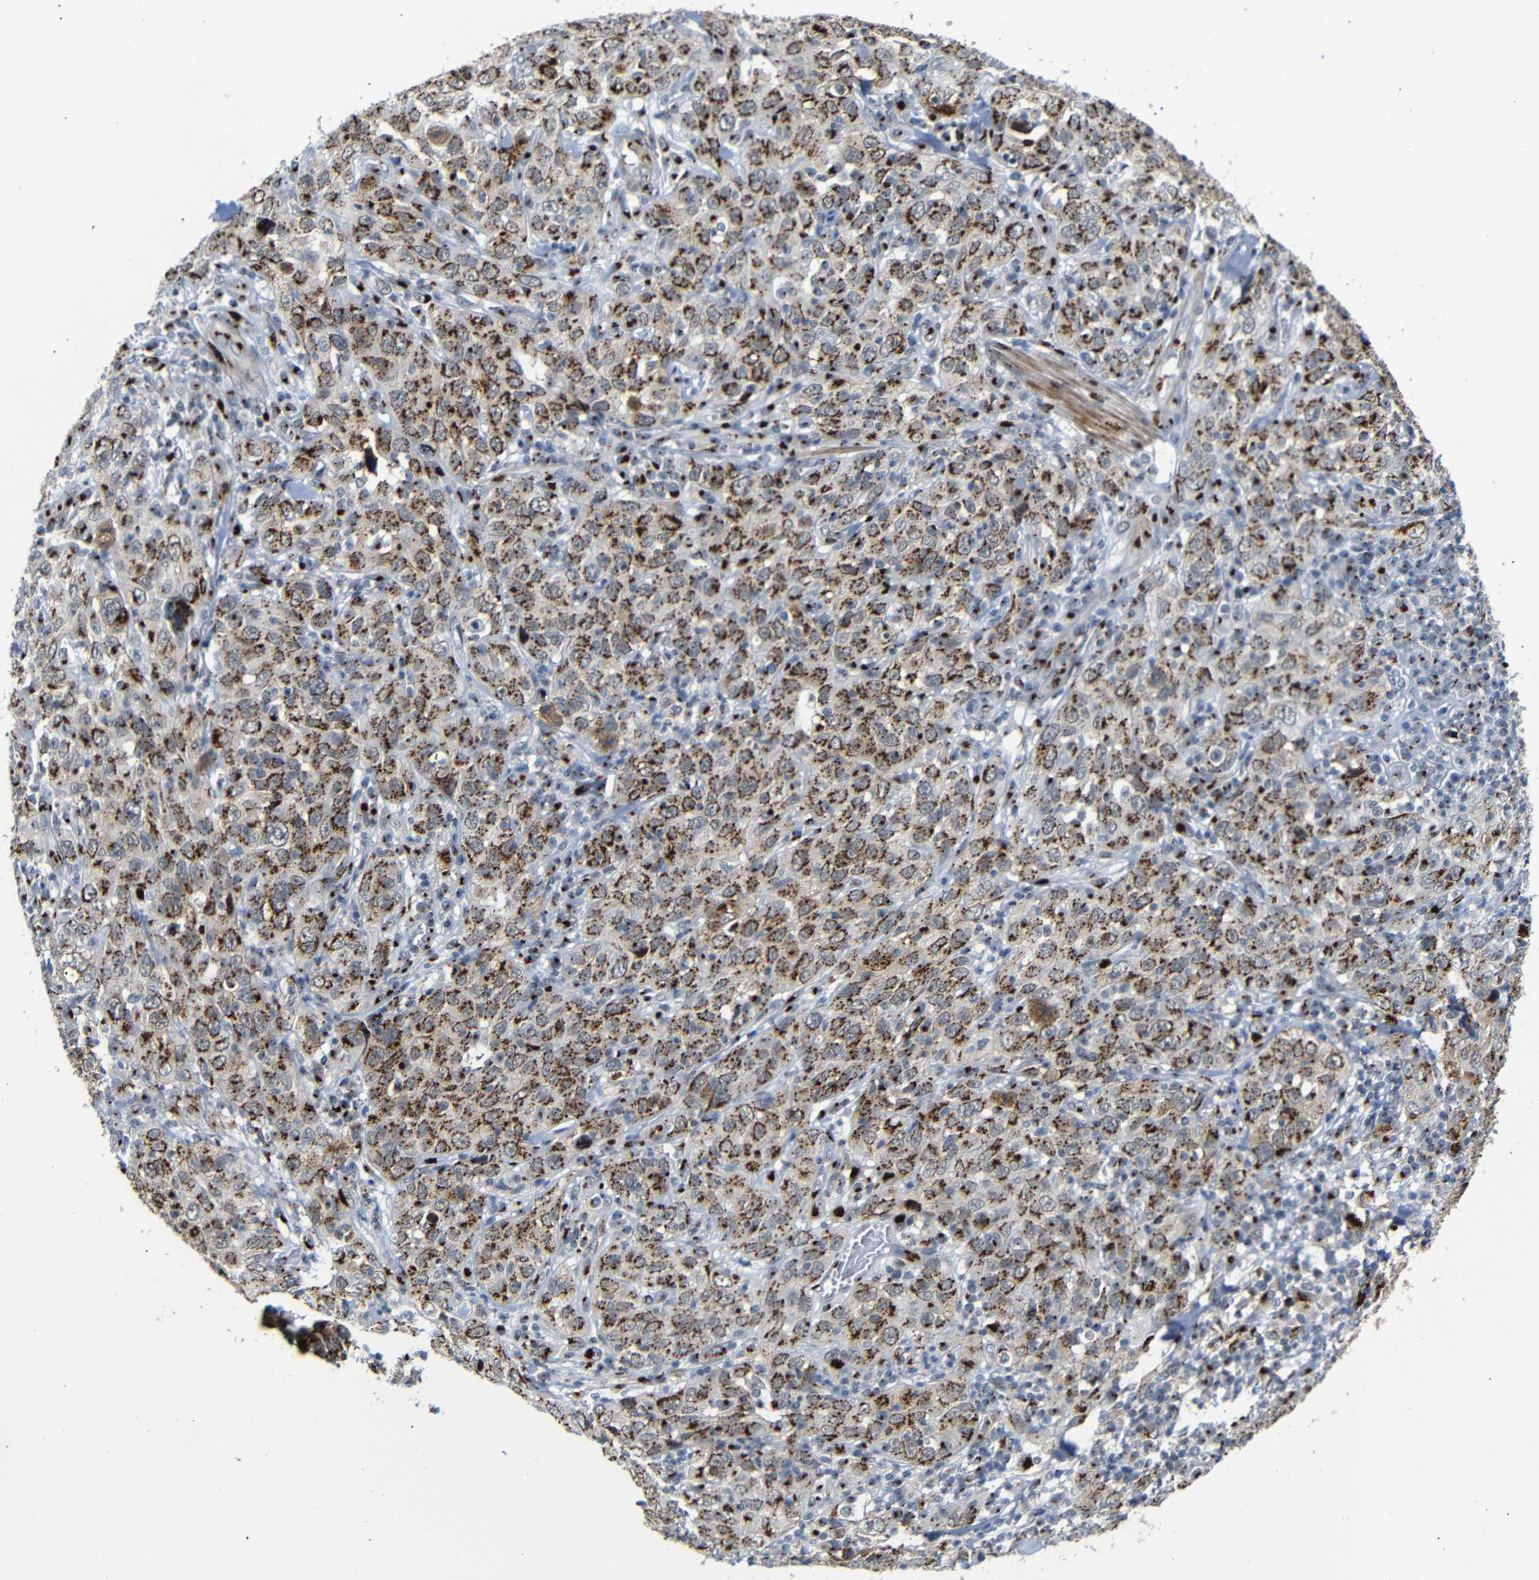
{"staining": {"intensity": "strong", "quantity": ">75%", "location": "cytoplasmic/membranous"}, "tissue": "skin cancer", "cell_type": "Tumor cells", "image_type": "cancer", "snomed": [{"axis": "morphology", "description": "Squamous cell carcinoma, NOS"}, {"axis": "topography", "description": "Skin"}], "caption": "A brown stain labels strong cytoplasmic/membranous expression of a protein in skin cancer tumor cells. Nuclei are stained in blue.", "gene": "TGOLN2", "patient": {"sex": "female", "age": 88}}